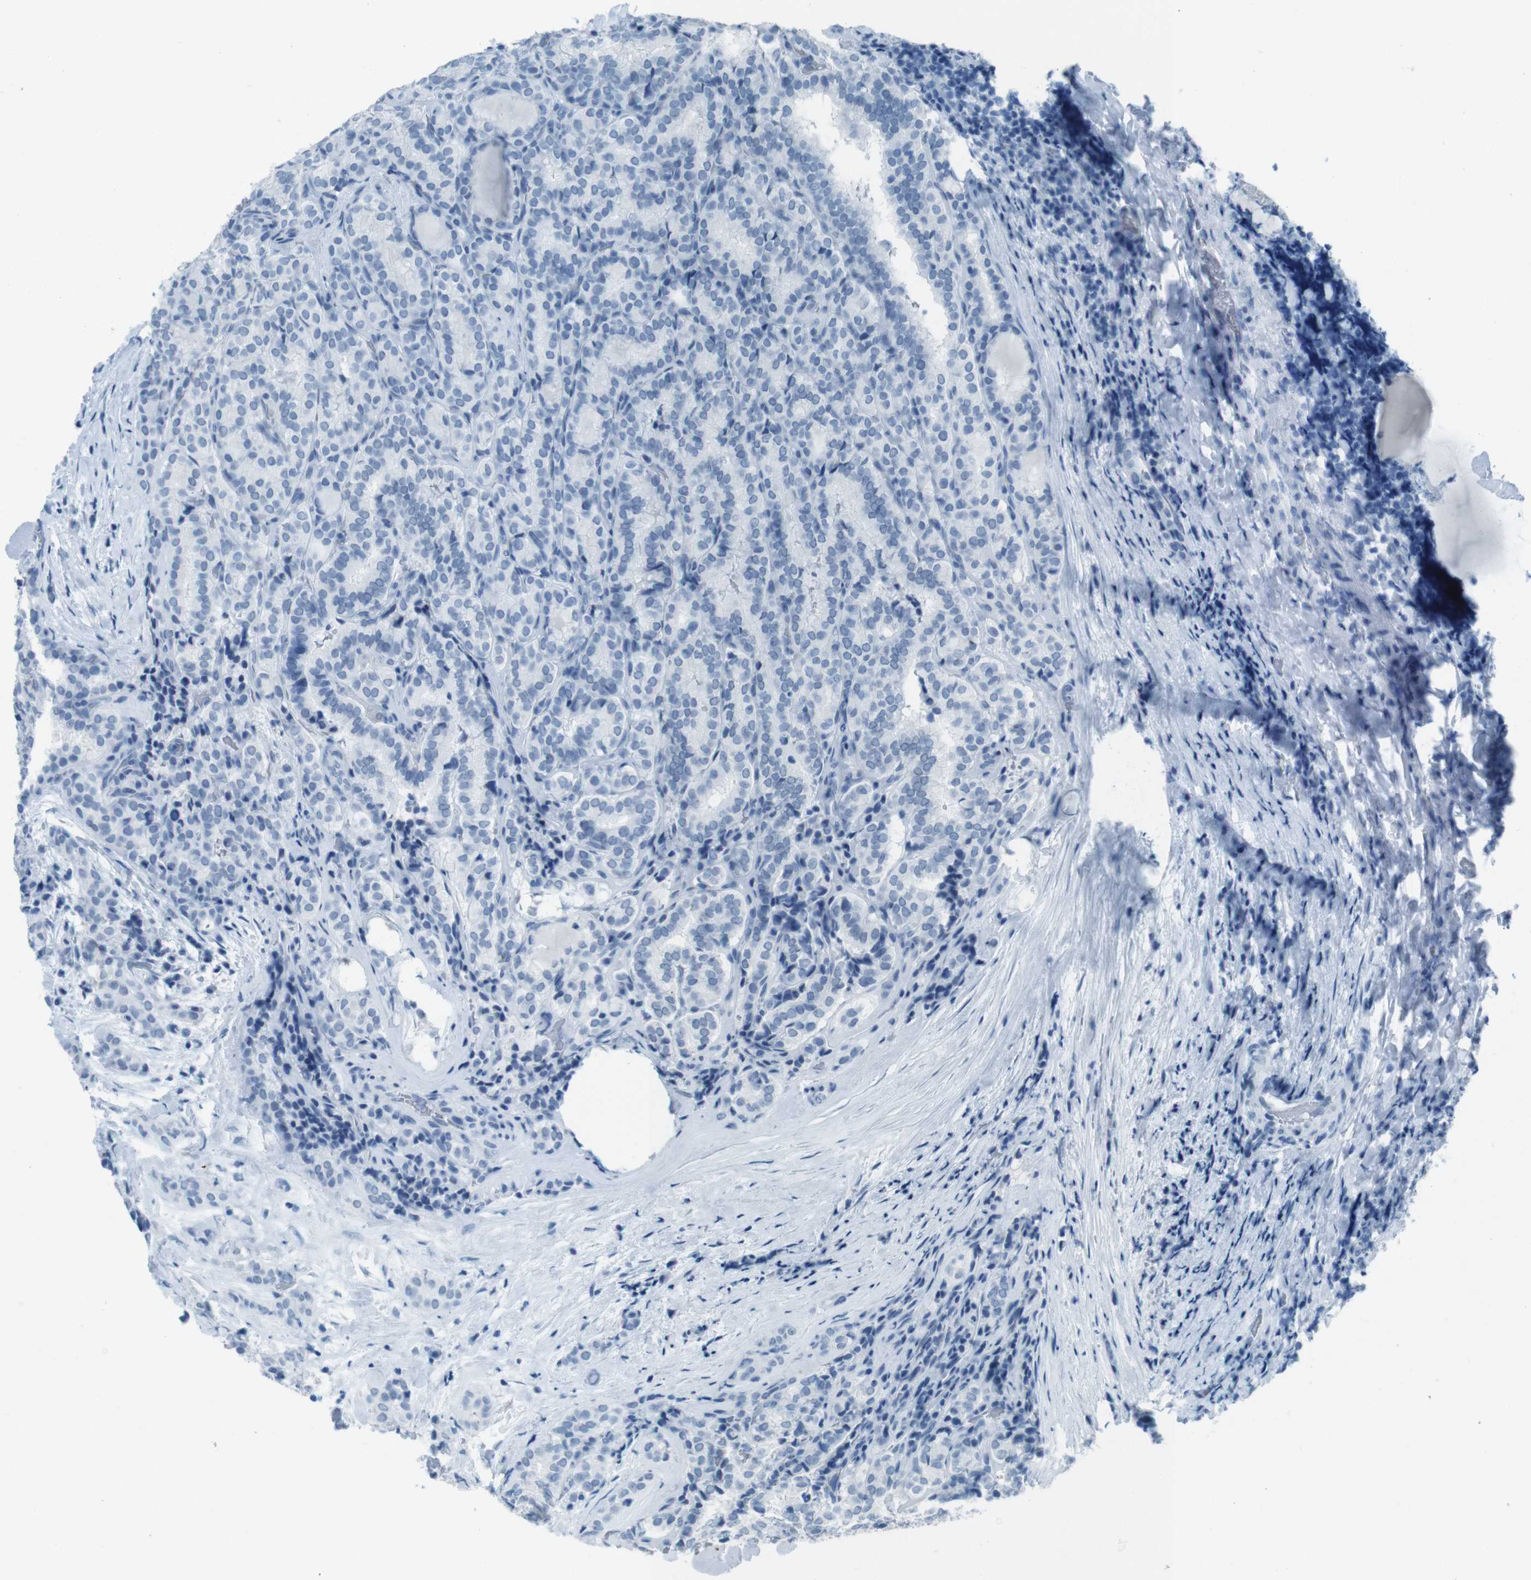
{"staining": {"intensity": "negative", "quantity": "none", "location": "none"}, "tissue": "thyroid cancer", "cell_type": "Tumor cells", "image_type": "cancer", "snomed": [{"axis": "morphology", "description": "Normal tissue, NOS"}, {"axis": "morphology", "description": "Papillary adenocarcinoma, NOS"}, {"axis": "topography", "description": "Thyroid gland"}], "caption": "A high-resolution histopathology image shows IHC staining of thyroid cancer (papillary adenocarcinoma), which displays no significant expression in tumor cells.", "gene": "TMEM207", "patient": {"sex": "female", "age": 30}}